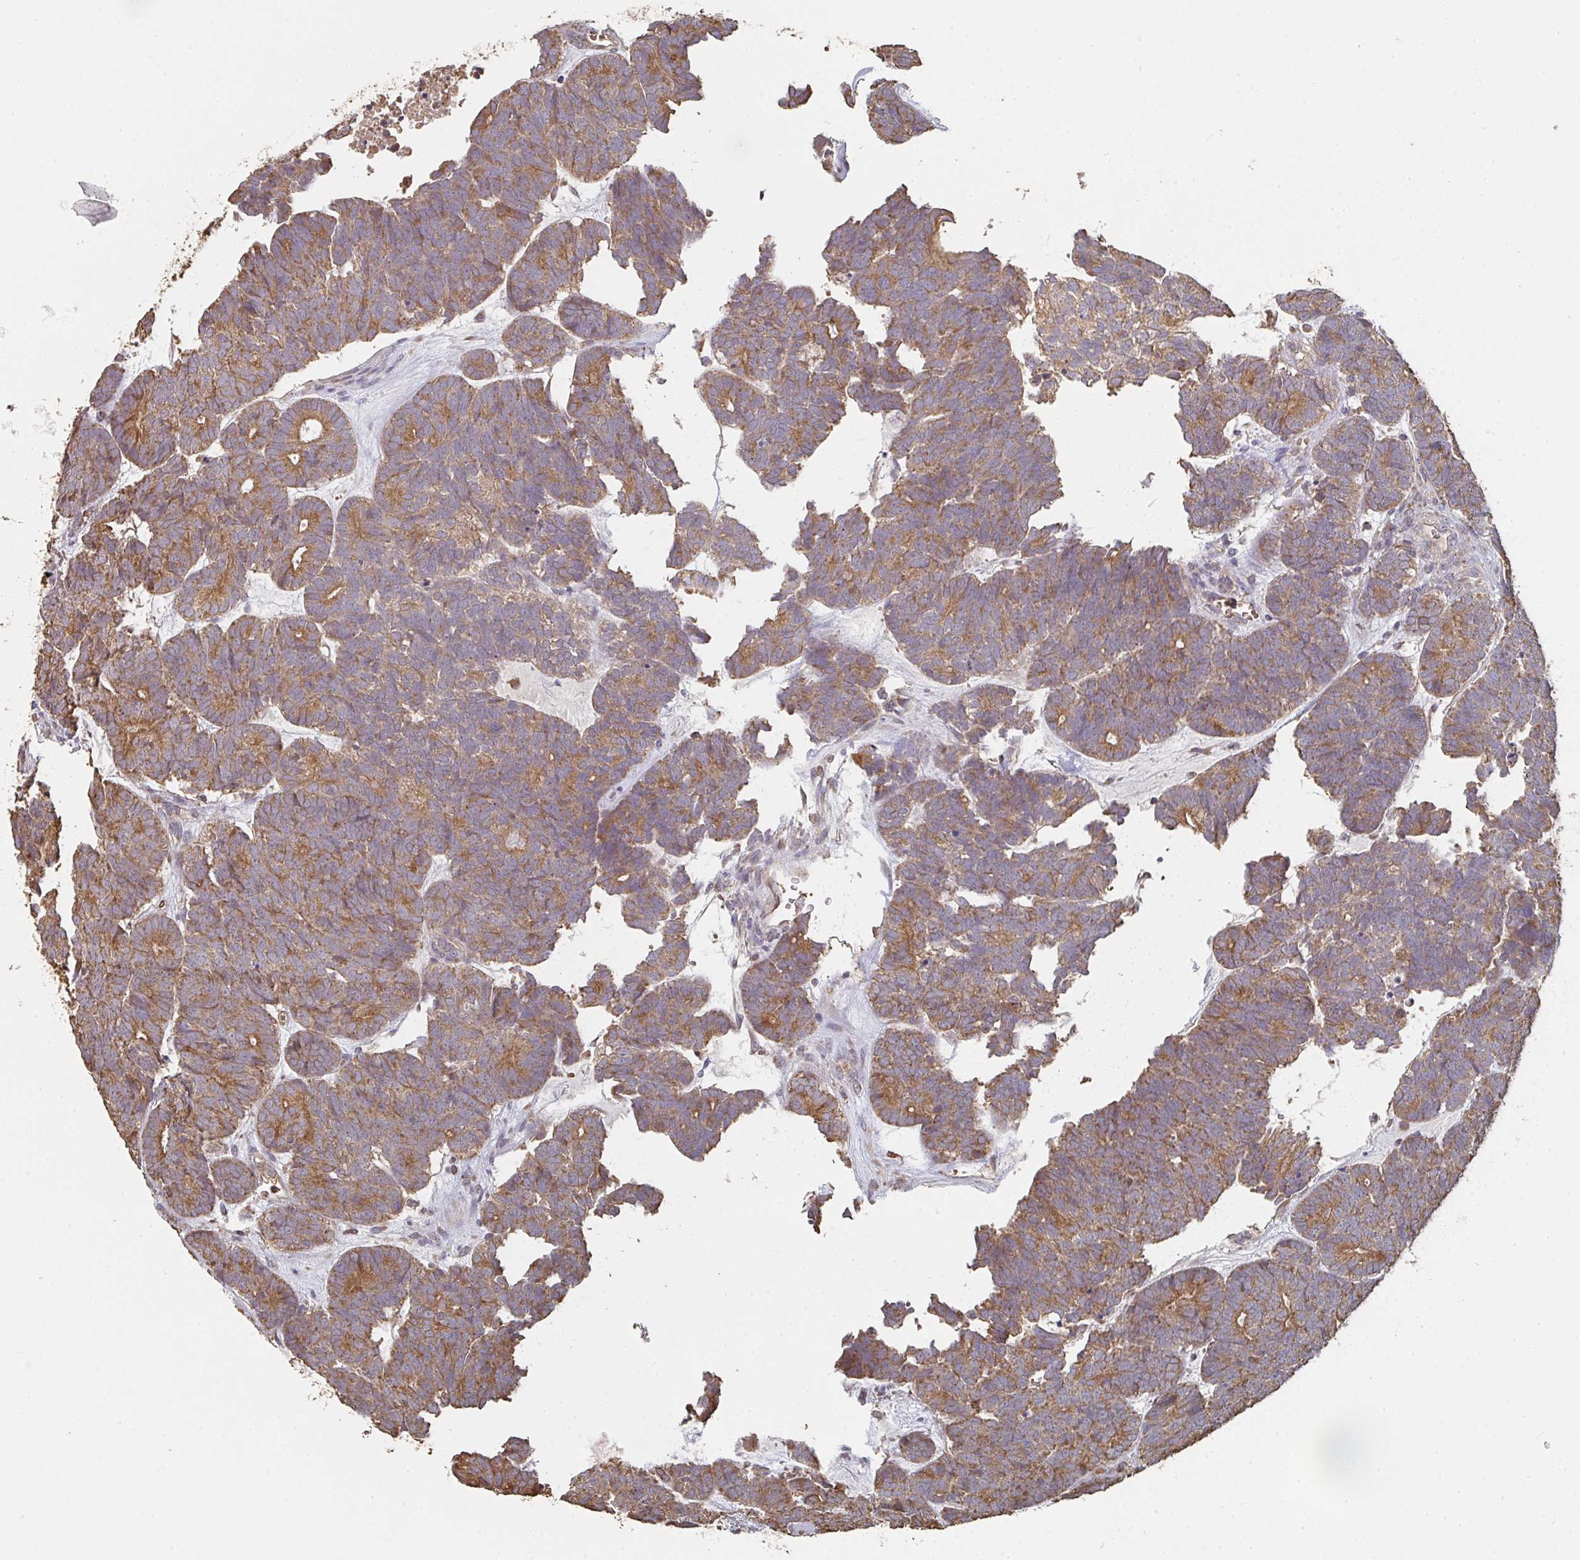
{"staining": {"intensity": "moderate", "quantity": ">75%", "location": "cytoplasmic/membranous"}, "tissue": "head and neck cancer", "cell_type": "Tumor cells", "image_type": "cancer", "snomed": [{"axis": "morphology", "description": "Adenocarcinoma, NOS"}, {"axis": "topography", "description": "Head-Neck"}], "caption": "Adenocarcinoma (head and neck) tissue shows moderate cytoplasmic/membranous positivity in about >75% of tumor cells", "gene": "POLG", "patient": {"sex": "female", "age": 81}}